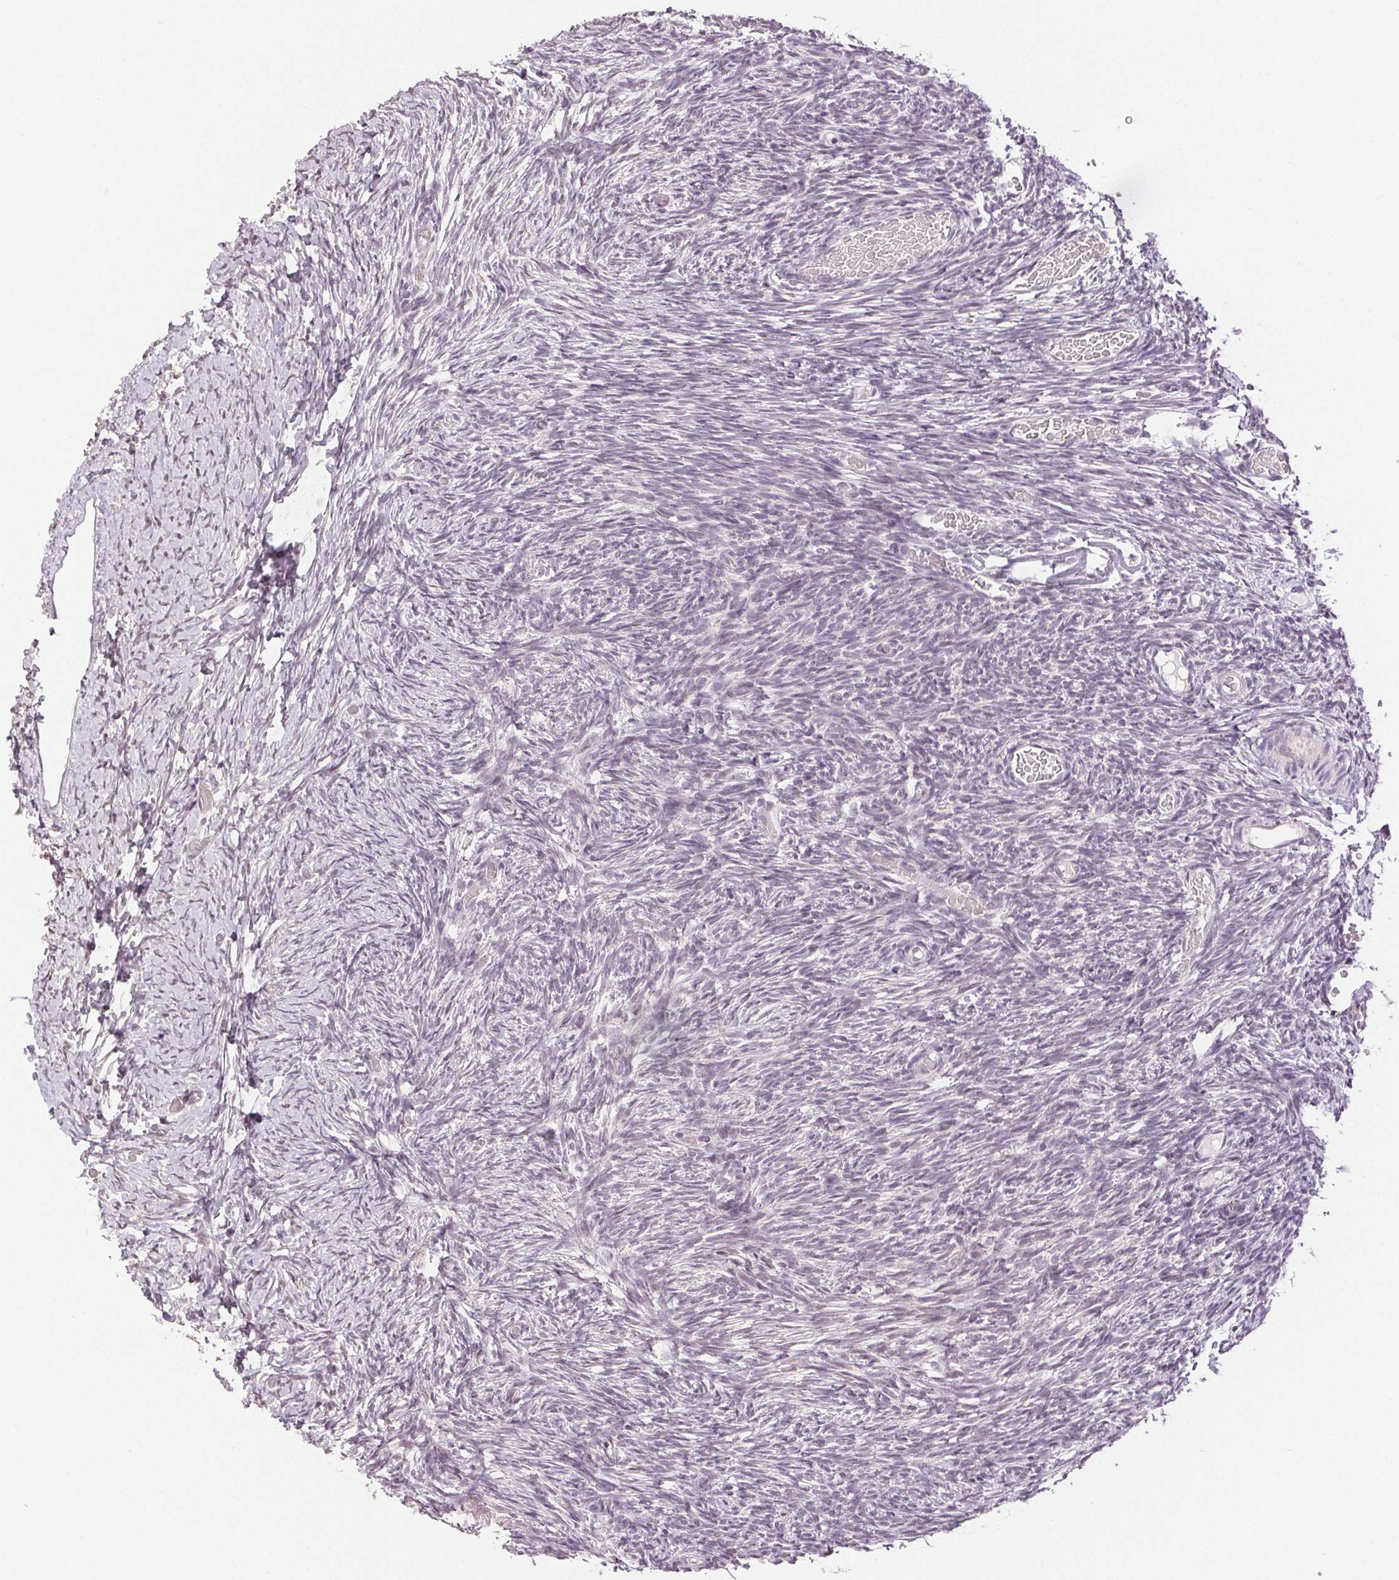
{"staining": {"intensity": "negative", "quantity": "none", "location": "none"}, "tissue": "ovary", "cell_type": "Ovarian stroma cells", "image_type": "normal", "snomed": [{"axis": "morphology", "description": "Normal tissue, NOS"}, {"axis": "topography", "description": "Ovary"}], "caption": "DAB immunohistochemical staining of unremarkable human ovary demonstrates no significant positivity in ovarian stroma cells.", "gene": "PLCB1", "patient": {"sex": "female", "age": 39}}